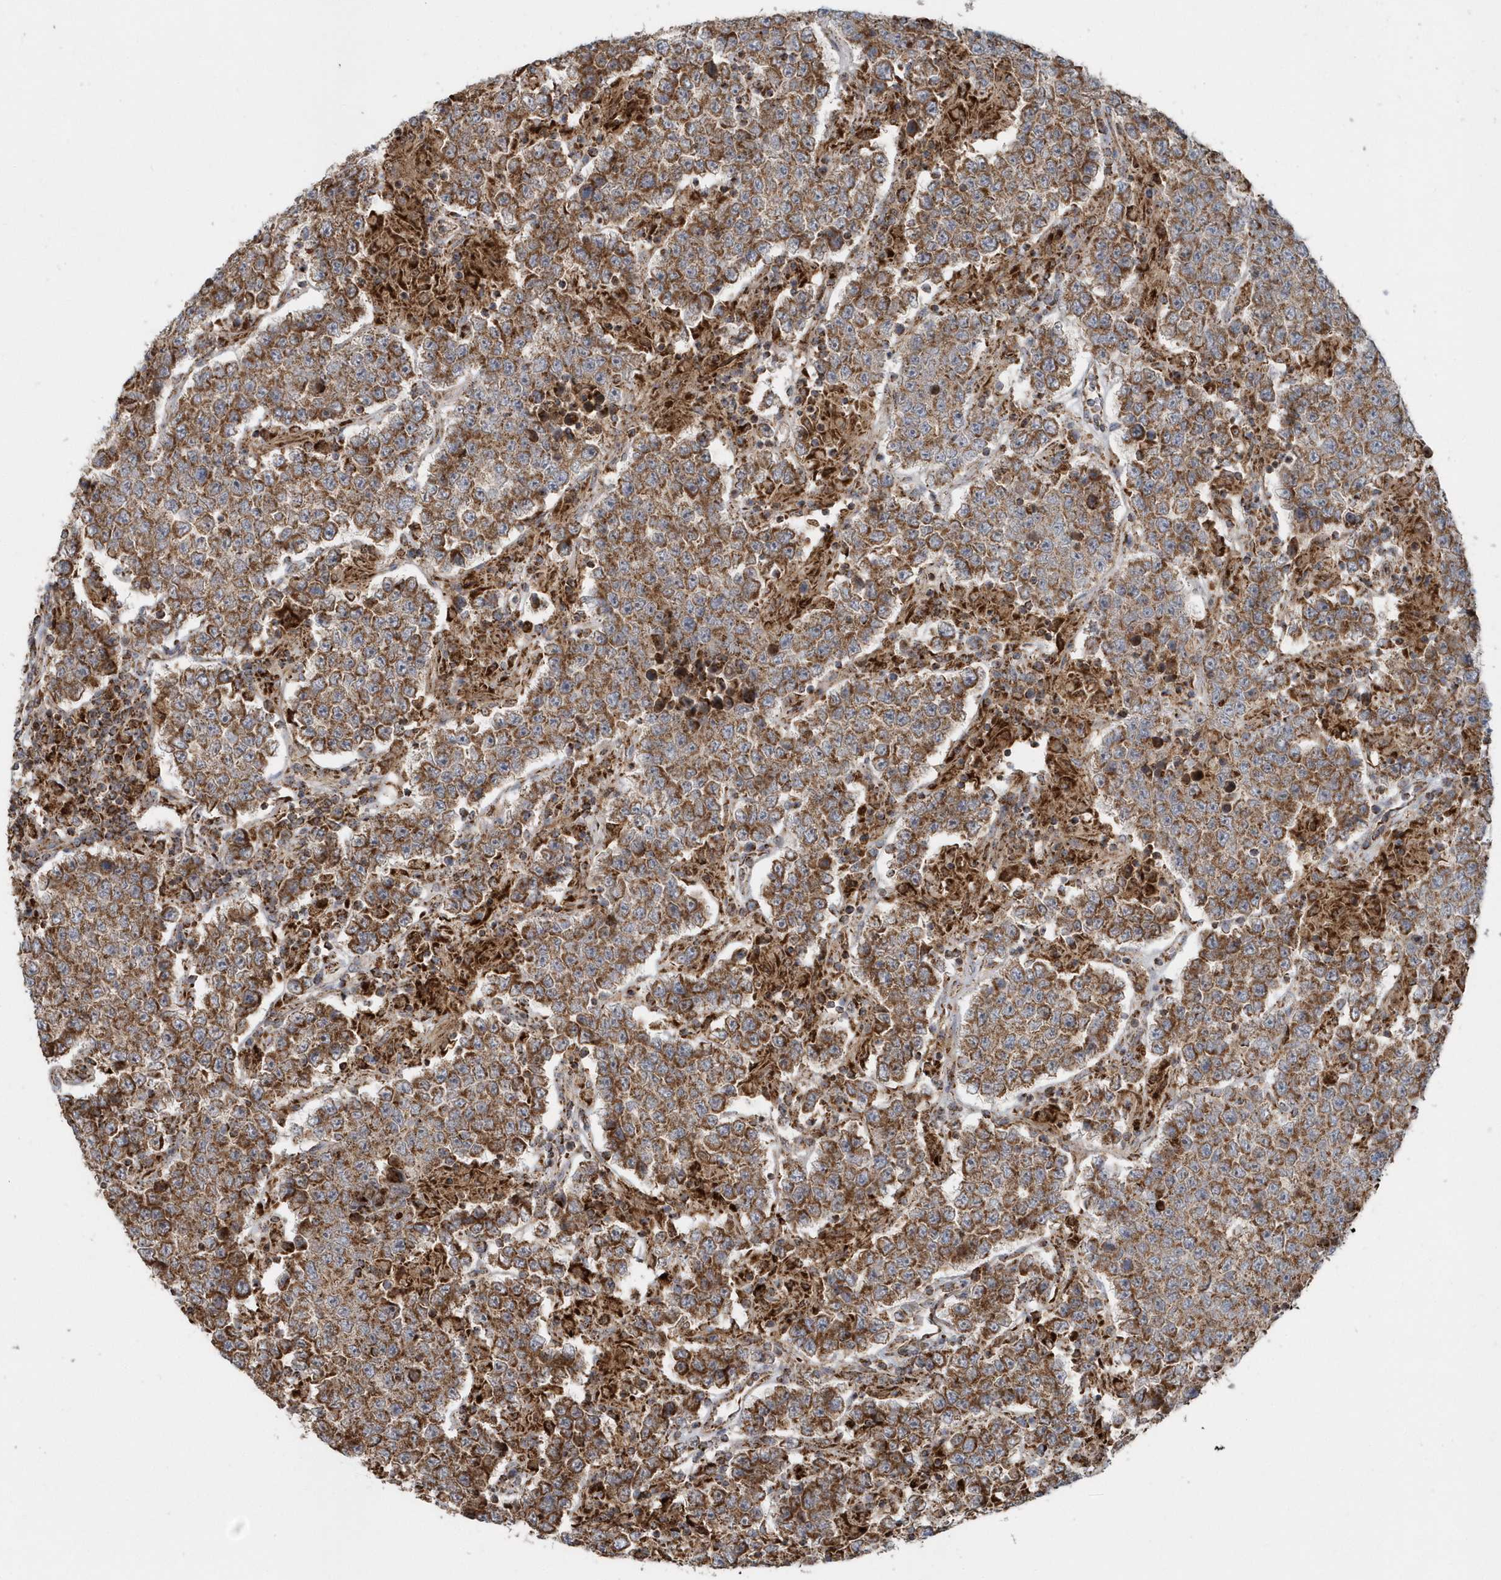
{"staining": {"intensity": "moderate", "quantity": ">75%", "location": "cytoplasmic/membranous"}, "tissue": "testis cancer", "cell_type": "Tumor cells", "image_type": "cancer", "snomed": [{"axis": "morphology", "description": "Normal tissue, NOS"}, {"axis": "morphology", "description": "Urothelial carcinoma, High grade"}, {"axis": "morphology", "description": "Seminoma, NOS"}, {"axis": "morphology", "description": "Carcinoma, Embryonal, NOS"}, {"axis": "topography", "description": "Urinary bladder"}, {"axis": "topography", "description": "Testis"}], "caption": "Testis high-grade urothelial carcinoma stained with DAB (3,3'-diaminobenzidine) immunohistochemistry (IHC) displays medium levels of moderate cytoplasmic/membranous expression in approximately >75% of tumor cells.", "gene": "PPP1R7", "patient": {"sex": "male", "age": 41}}